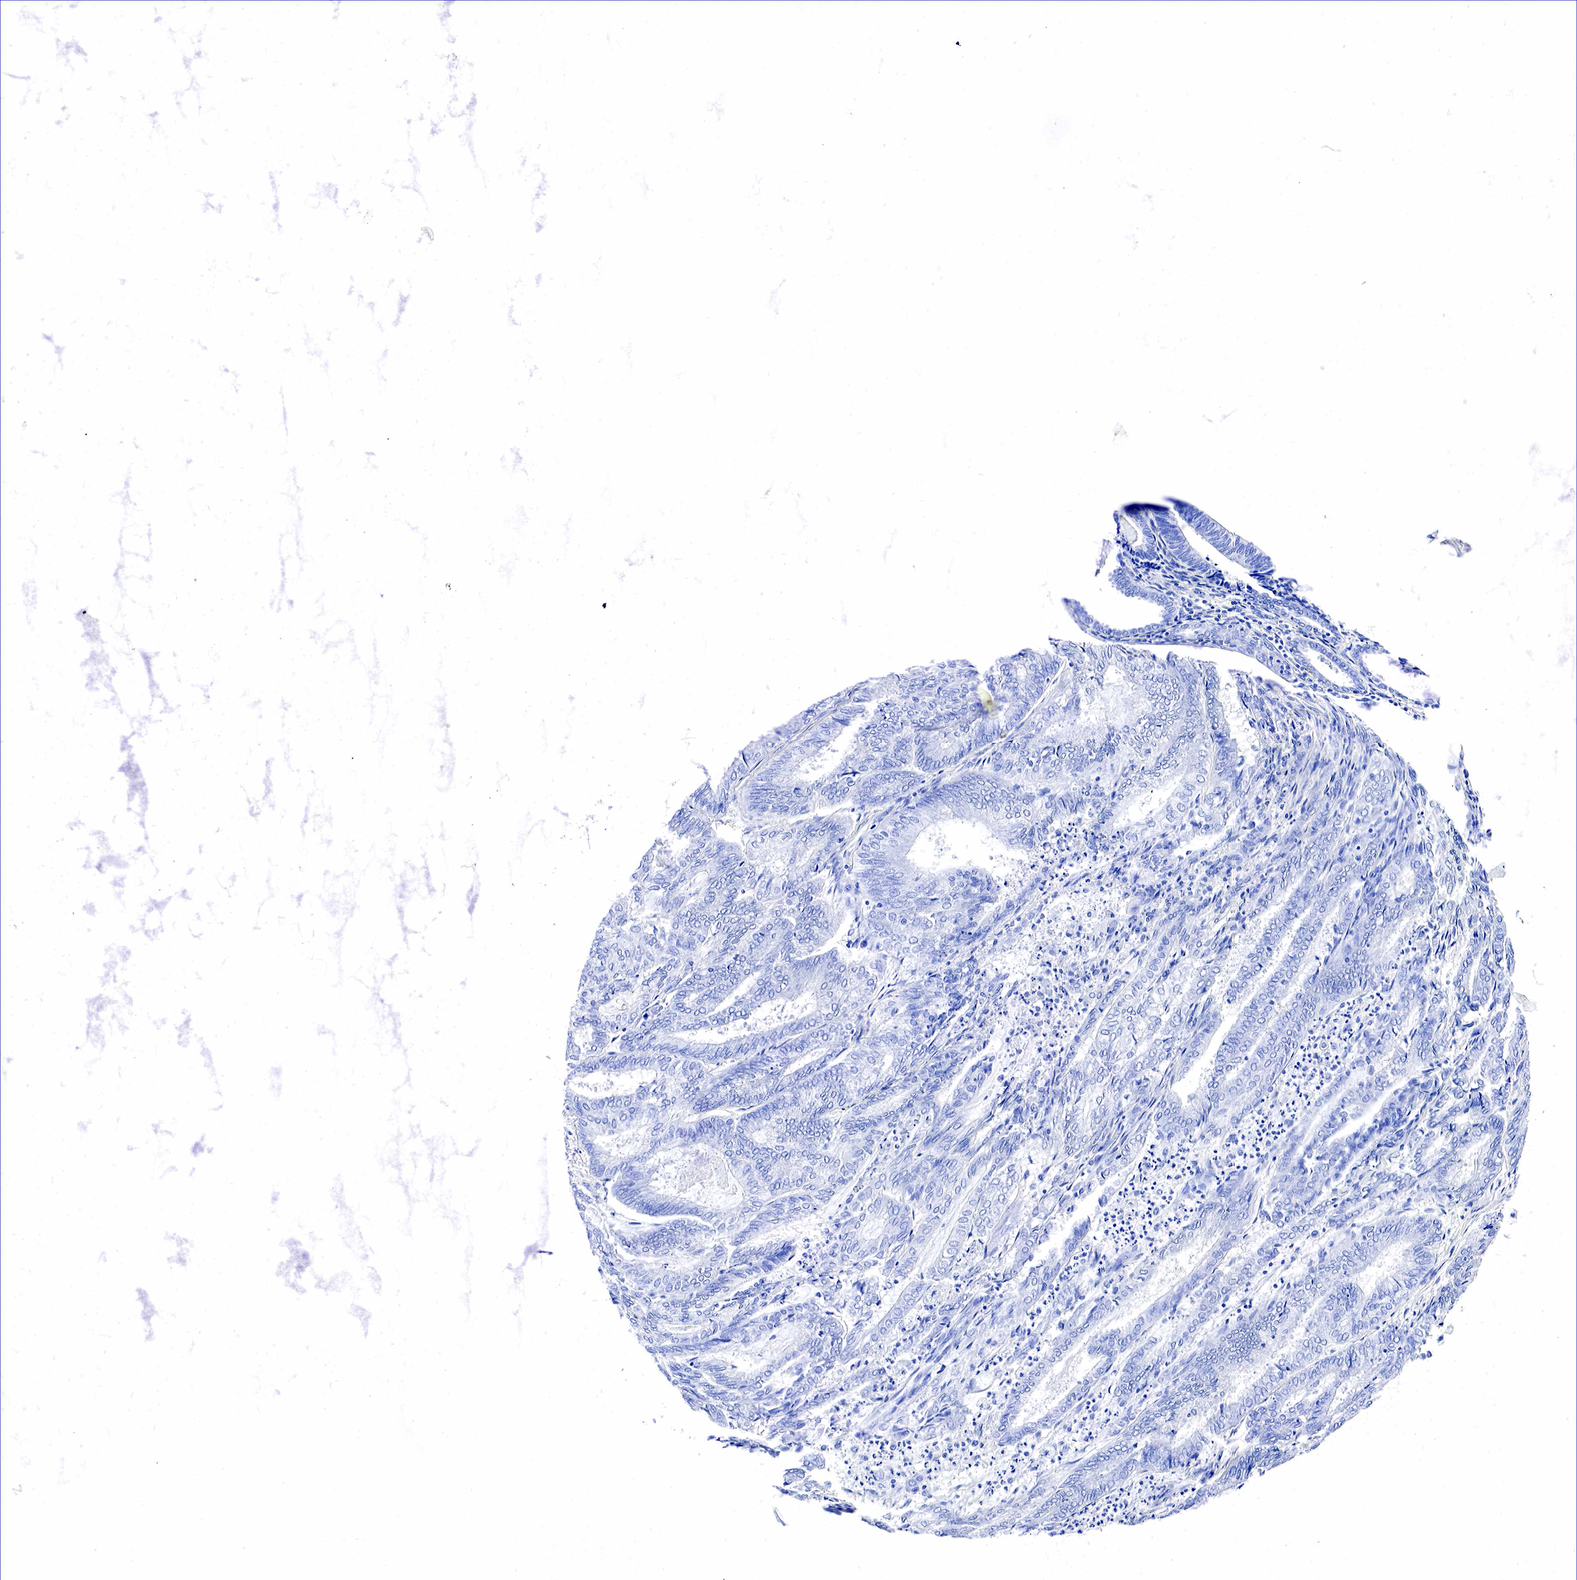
{"staining": {"intensity": "negative", "quantity": "none", "location": "none"}, "tissue": "endometrial cancer", "cell_type": "Tumor cells", "image_type": "cancer", "snomed": [{"axis": "morphology", "description": "Adenocarcinoma, NOS"}, {"axis": "topography", "description": "Endometrium"}], "caption": "The IHC histopathology image has no significant positivity in tumor cells of adenocarcinoma (endometrial) tissue. Nuclei are stained in blue.", "gene": "GAST", "patient": {"sex": "female", "age": 59}}